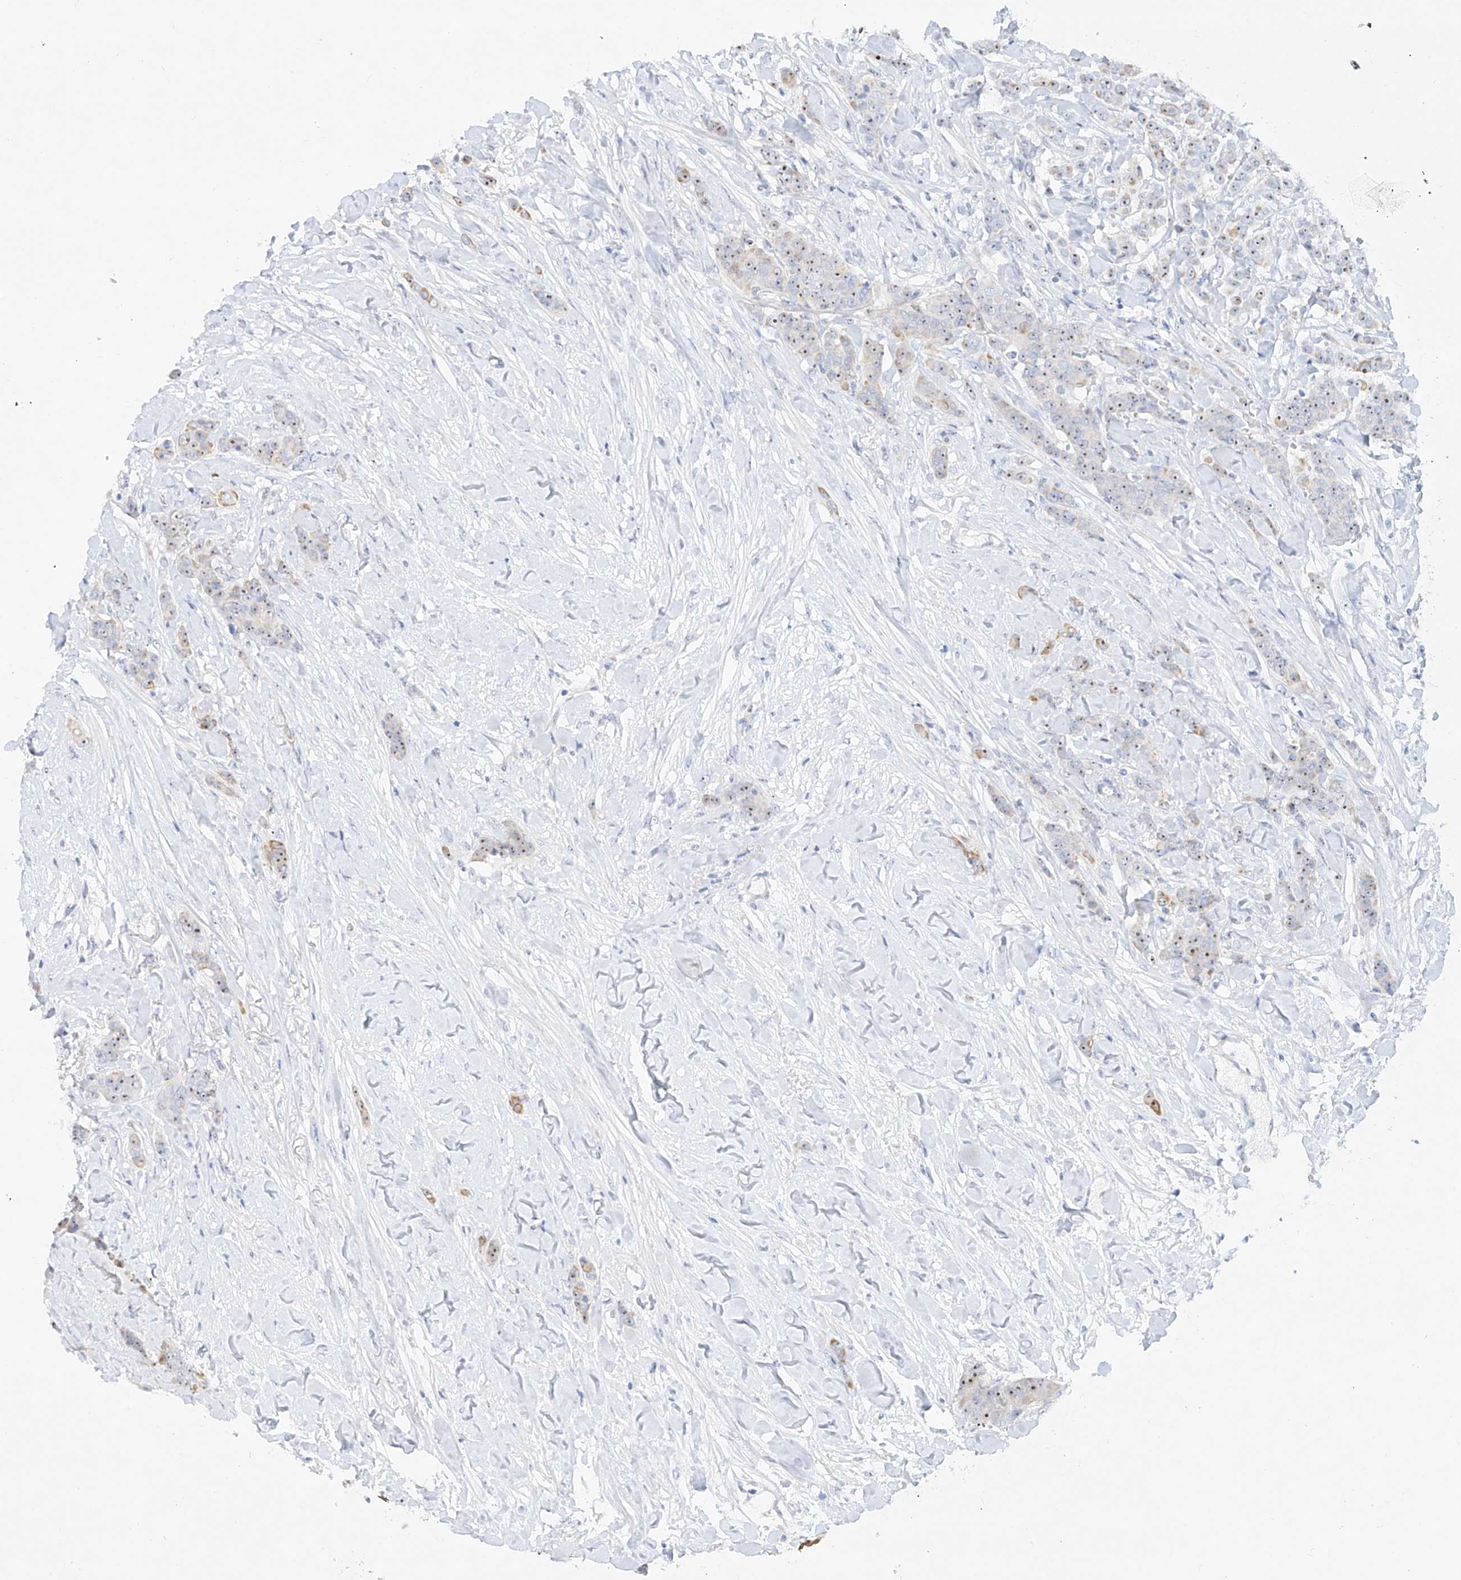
{"staining": {"intensity": "weak", "quantity": "25%-75%", "location": "nuclear"}, "tissue": "breast cancer", "cell_type": "Tumor cells", "image_type": "cancer", "snomed": [{"axis": "morphology", "description": "Duct carcinoma"}, {"axis": "topography", "description": "Breast"}], "caption": "This is an image of IHC staining of breast intraductal carcinoma, which shows weak staining in the nuclear of tumor cells.", "gene": "SNU13", "patient": {"sex": "female", "age": 40}}